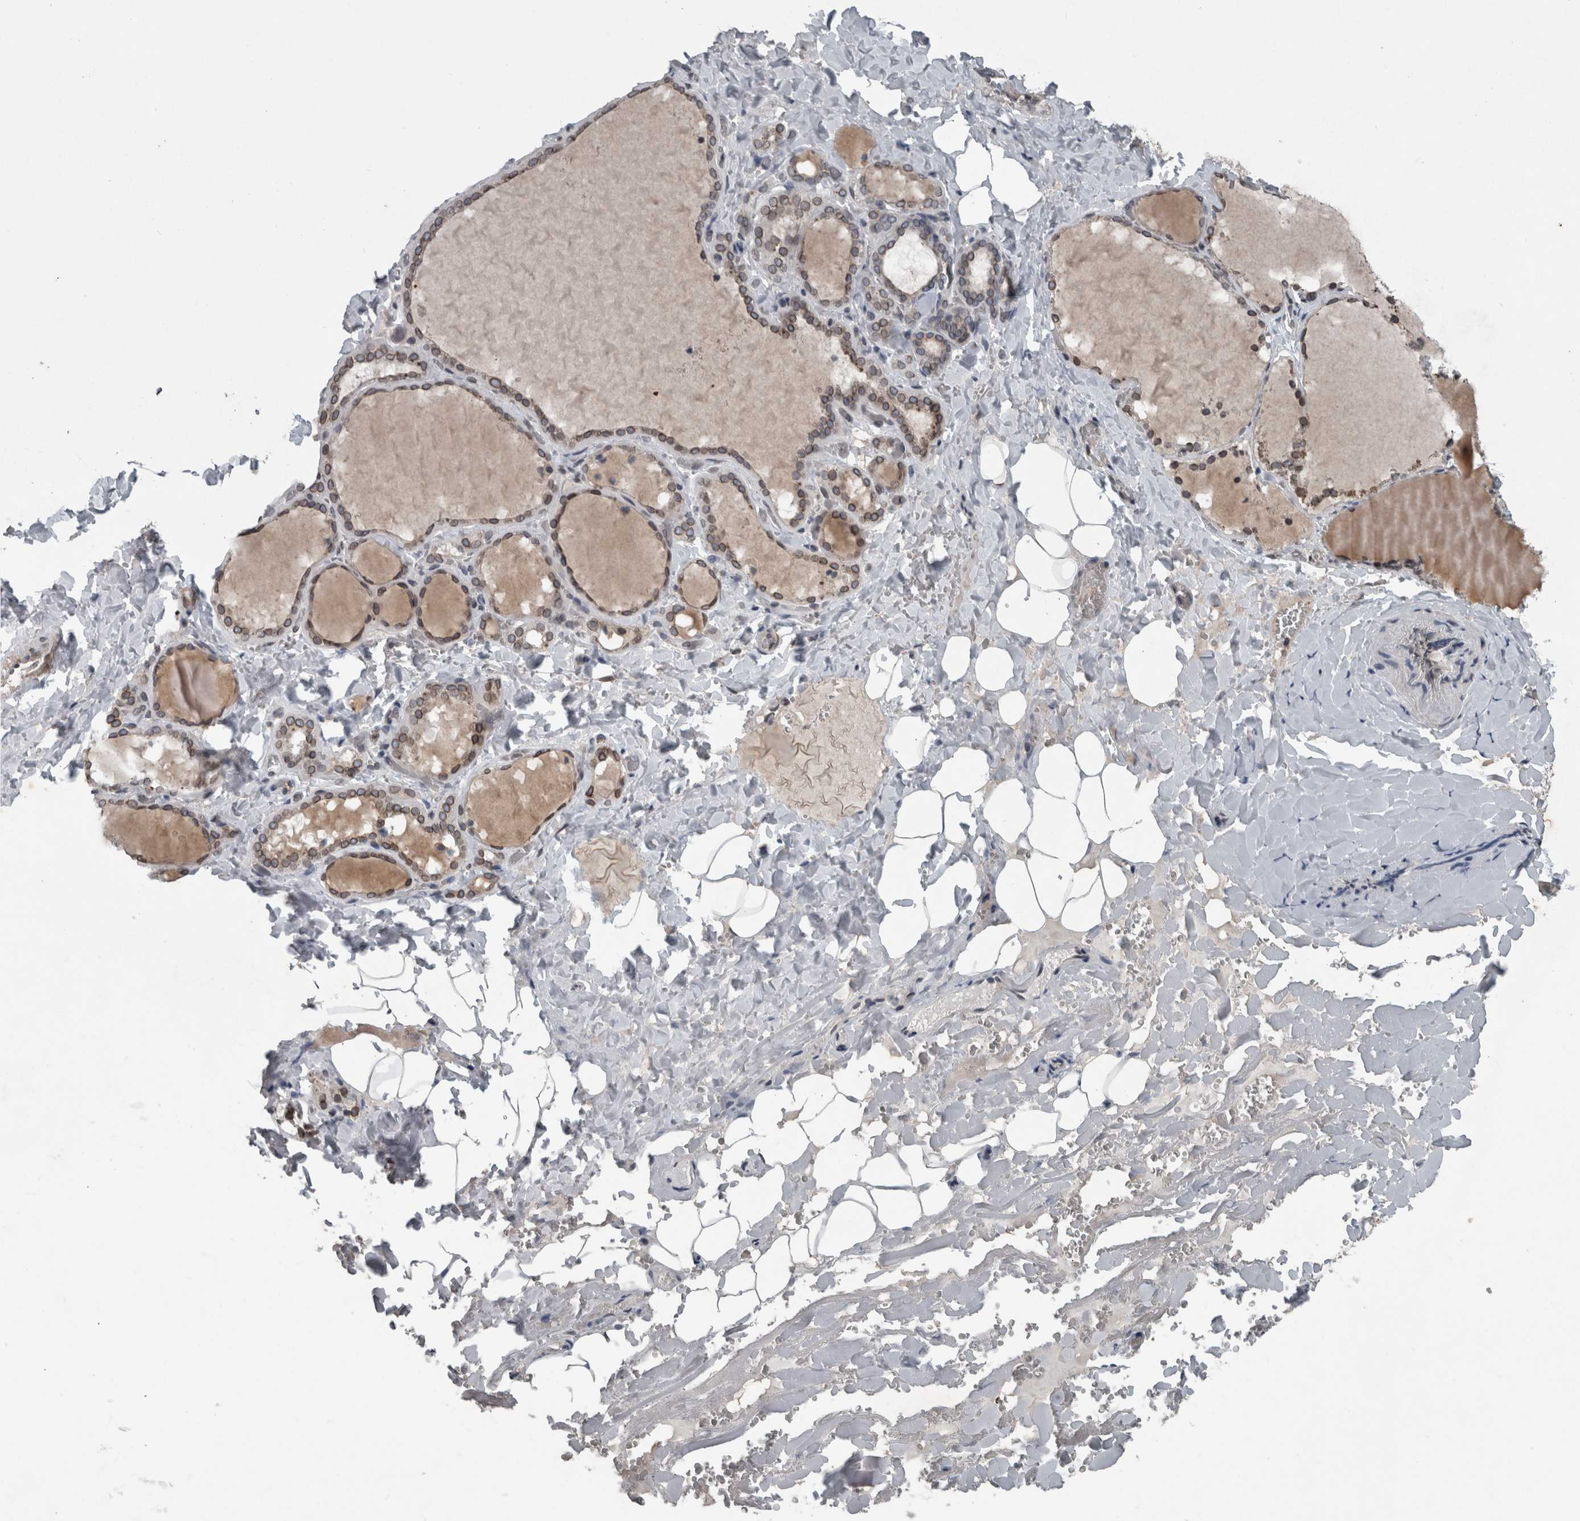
{"staining": {"intensity": "moderate", "quantity": ">75%", "location": "cytoplasmic/membranous,nuclear"}, "tissue": "thyroid gland", "cell_type": "Glandular cells", "image_type": "normal", "snomed": [{"axis": "morphology", "description": "Normal tissue, NOS"}, {"axis": "topography", "description": "Thyroid gland"}], "caption": "This histopathology image exhibits IHC staining of normal thyroid gland, with medium moderate cytoplasmic/membranous,nuclear staining in about >75% of glandular cells.", "gene": "RANBP2", "patient": {"sex": "female", "age": 22}}